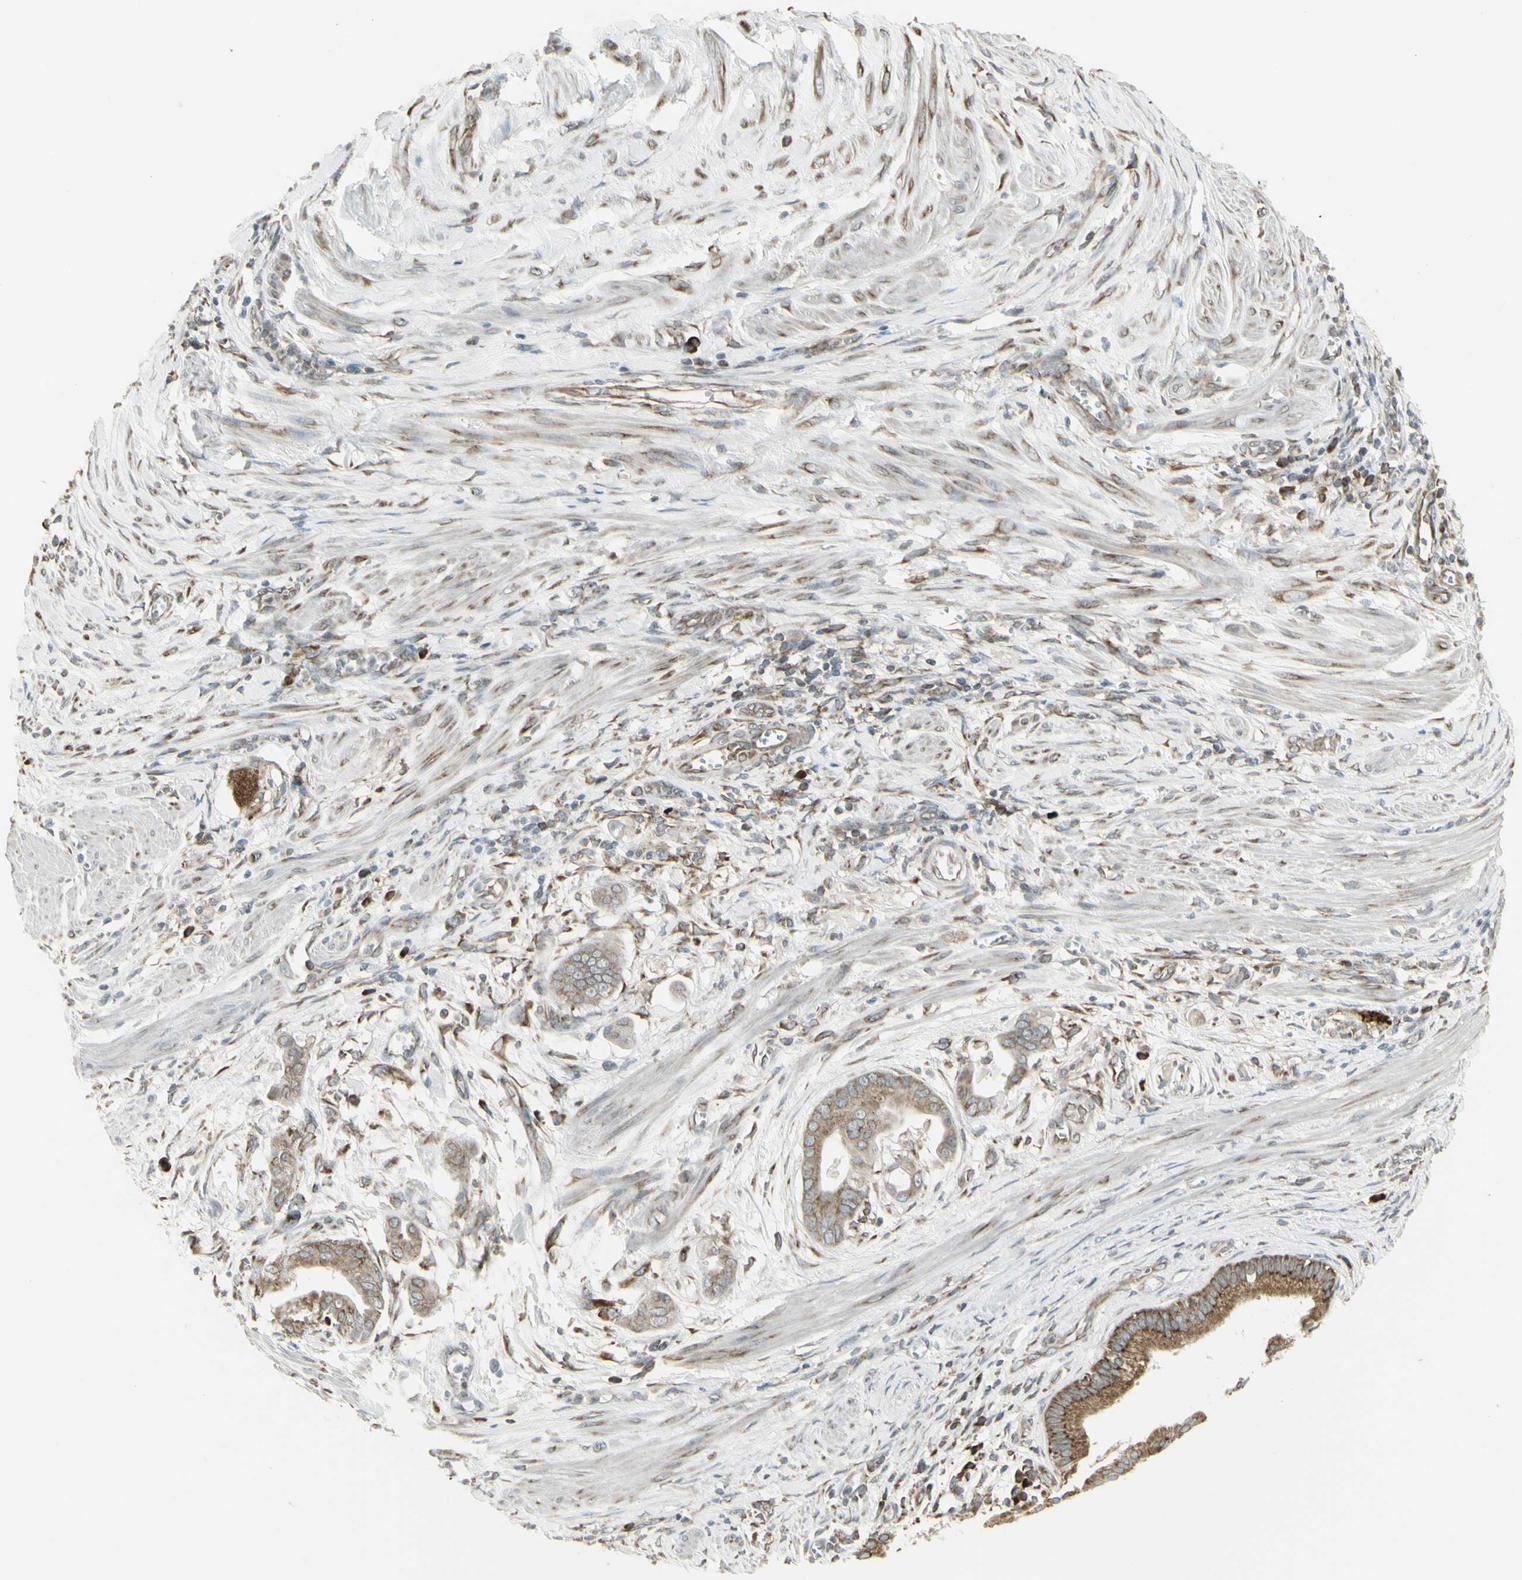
{"staining": {"intensity": "moderate", "quantity": ">75%", "location": "cytoplasmic/membranous"}, "tissue": "pancreatic cancer", "cell_type": "Tumor cells", "image_type": "cancer", "snomed": [{"axis": "morphology", "description": "Adenocarcinoma, NOS"}, {"axis": "topography", "description": "Pancreas"}], "caption": "Tumor cells demonstrate moderate cytoplasmic/membranous staining in approximately >75% of cells in pancreatic cancer (adenocarcinoma).", "gene": "FKBP3", "patient": {"sex": "female", "age": 75}}